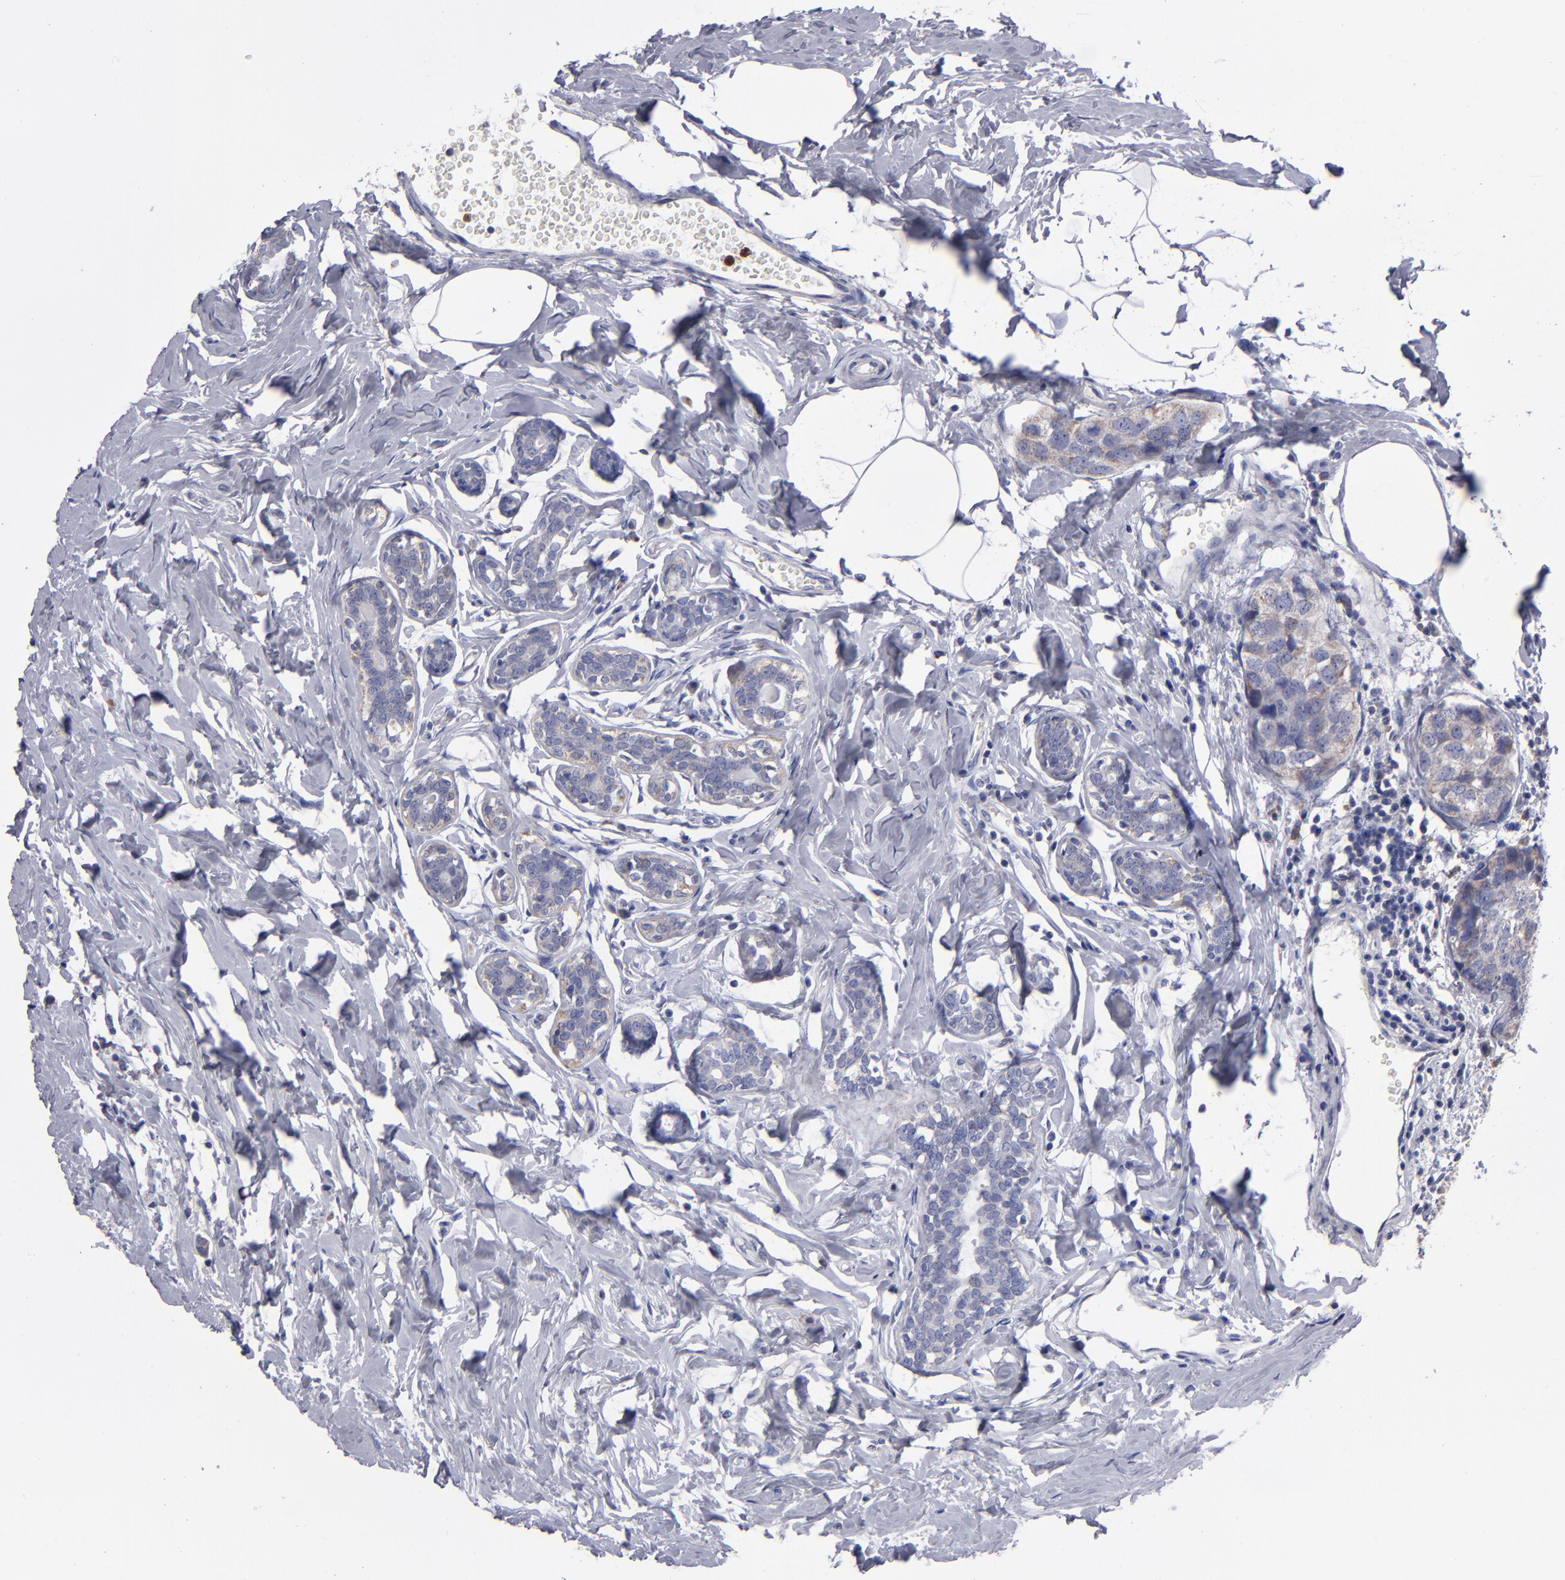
{"staining": {"intensity": "weak", "quantity": ">75%", "location": "cytoplasmic/membranous"}, "tissue": "breast cancer", "cell_type": "Tumor cells", "image_type": "cancer", "snomed": [{"axis": "morphology", "description": "Normal tissue, NOS"}, {"axis": "morphology", "description": "Duct carcinoma"}, {"axis": "topography", "description": "Breast"}], "caption": "Breast infiltrating ductal carcinoma stained for a protein reveals weak cytoplasmic/membranous positivity in tumor cells. (Brightfield microscopy of DAB IHC at high magnification).", "gene": "FGR", "patient": {"sex": "female", "age": 50}}